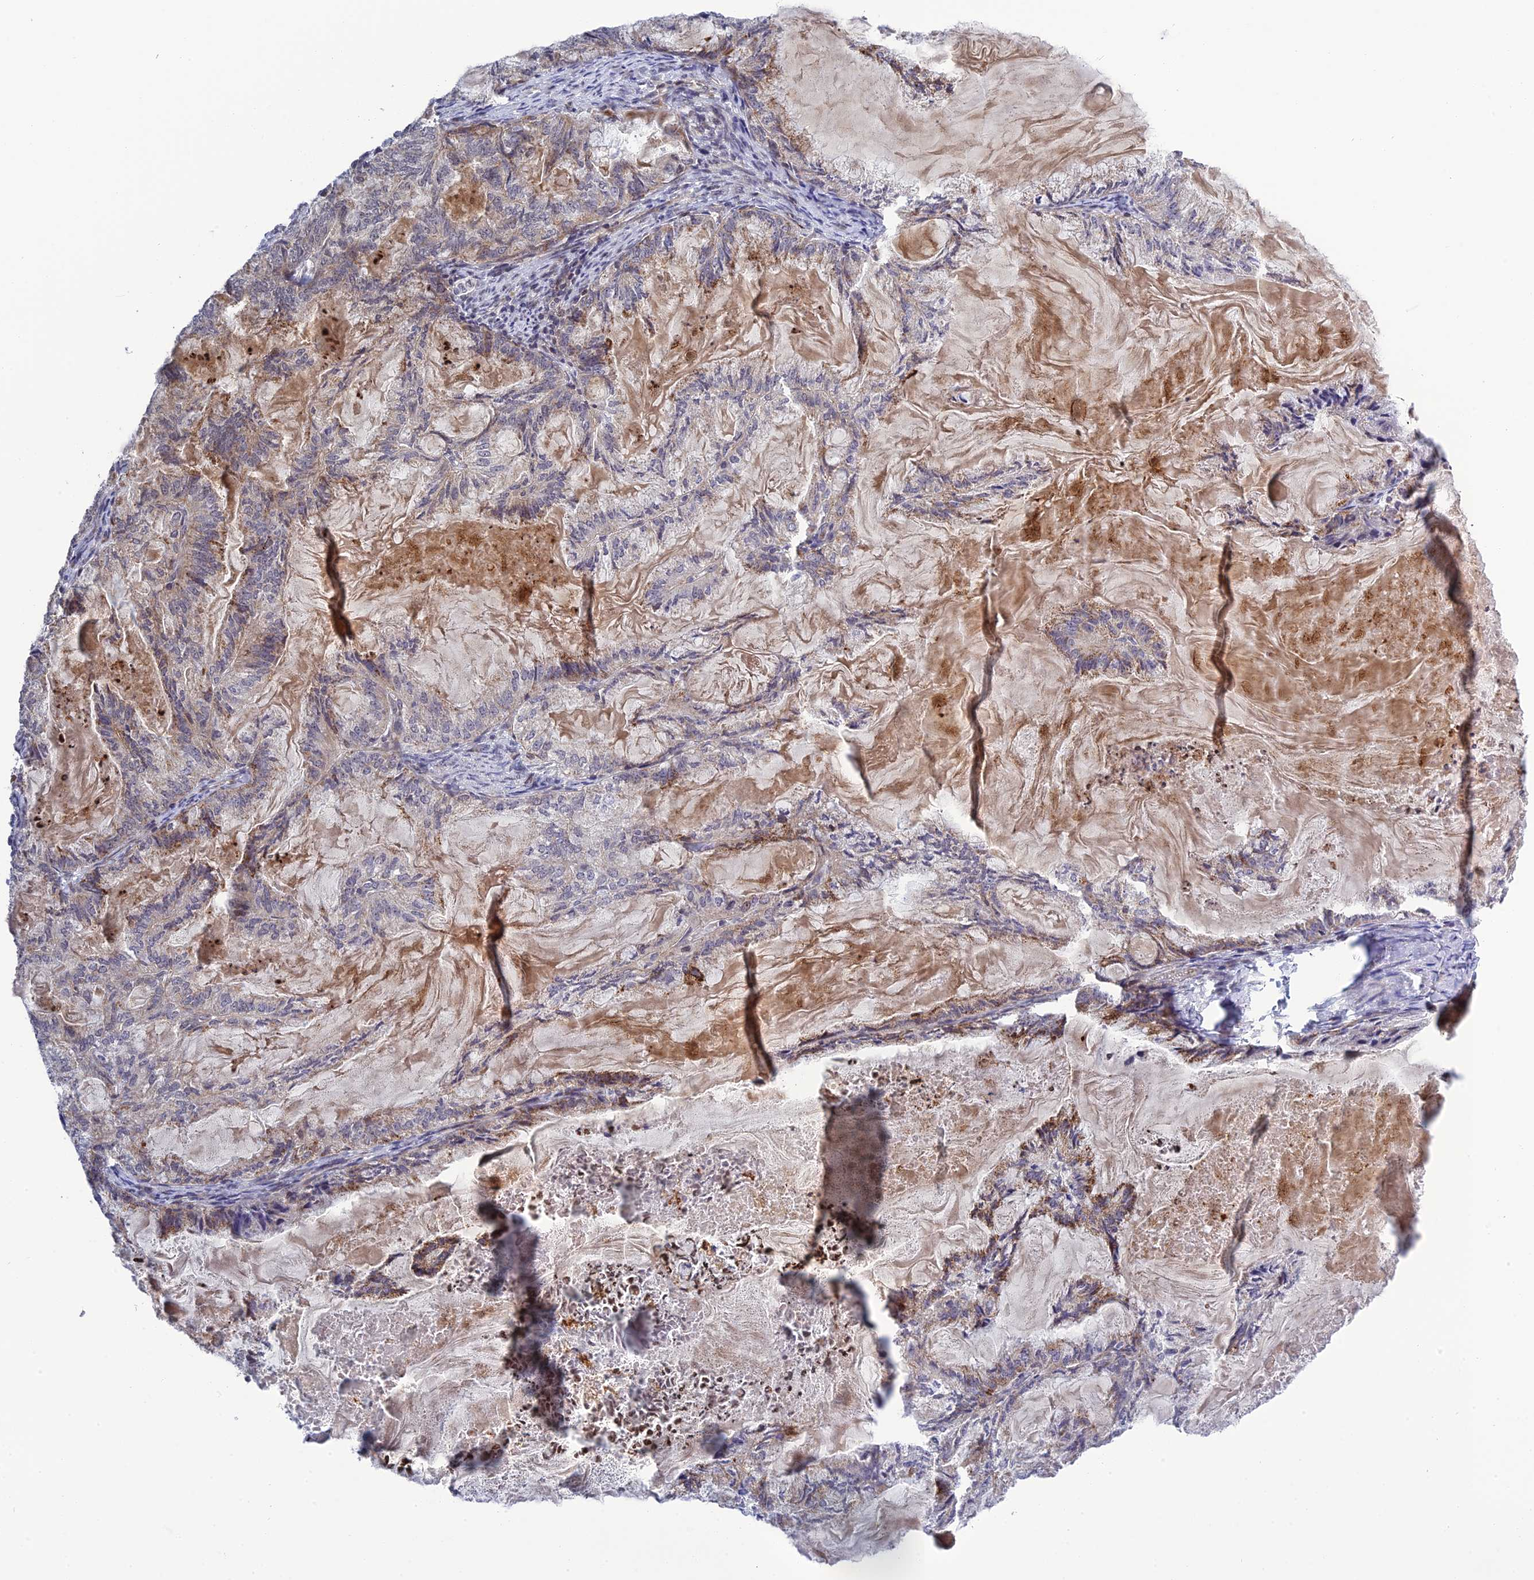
{"staining": {"intensity": "moderate", "quantity": "<25%", "location": "cytoplasmic/membranous"}, "tissue": "endometrial cancer", "cell_type": "Tumor cells", "image_type": "cancer", "snomed": [{"axis": "morphology", "description": "Adenocarcinoma, NOS"}, {"axis": "topography", "description": "Endometrium"}], "caption": "Immunohistochemistry (IHC) staining of adenocarcinoma (endometrial), which reveals low levels of moderate cytoplasmic/membranous expression in approximately <25% of tumor cells indicating moderate cytoplasmic/membranous protein positivity. The staining was performed using DAB (brown) for protein detection and nuclei were counterstained in hematoxylin (blue).", "gene": "REXO1", "patient": {"sex": "female", "age": 86}}